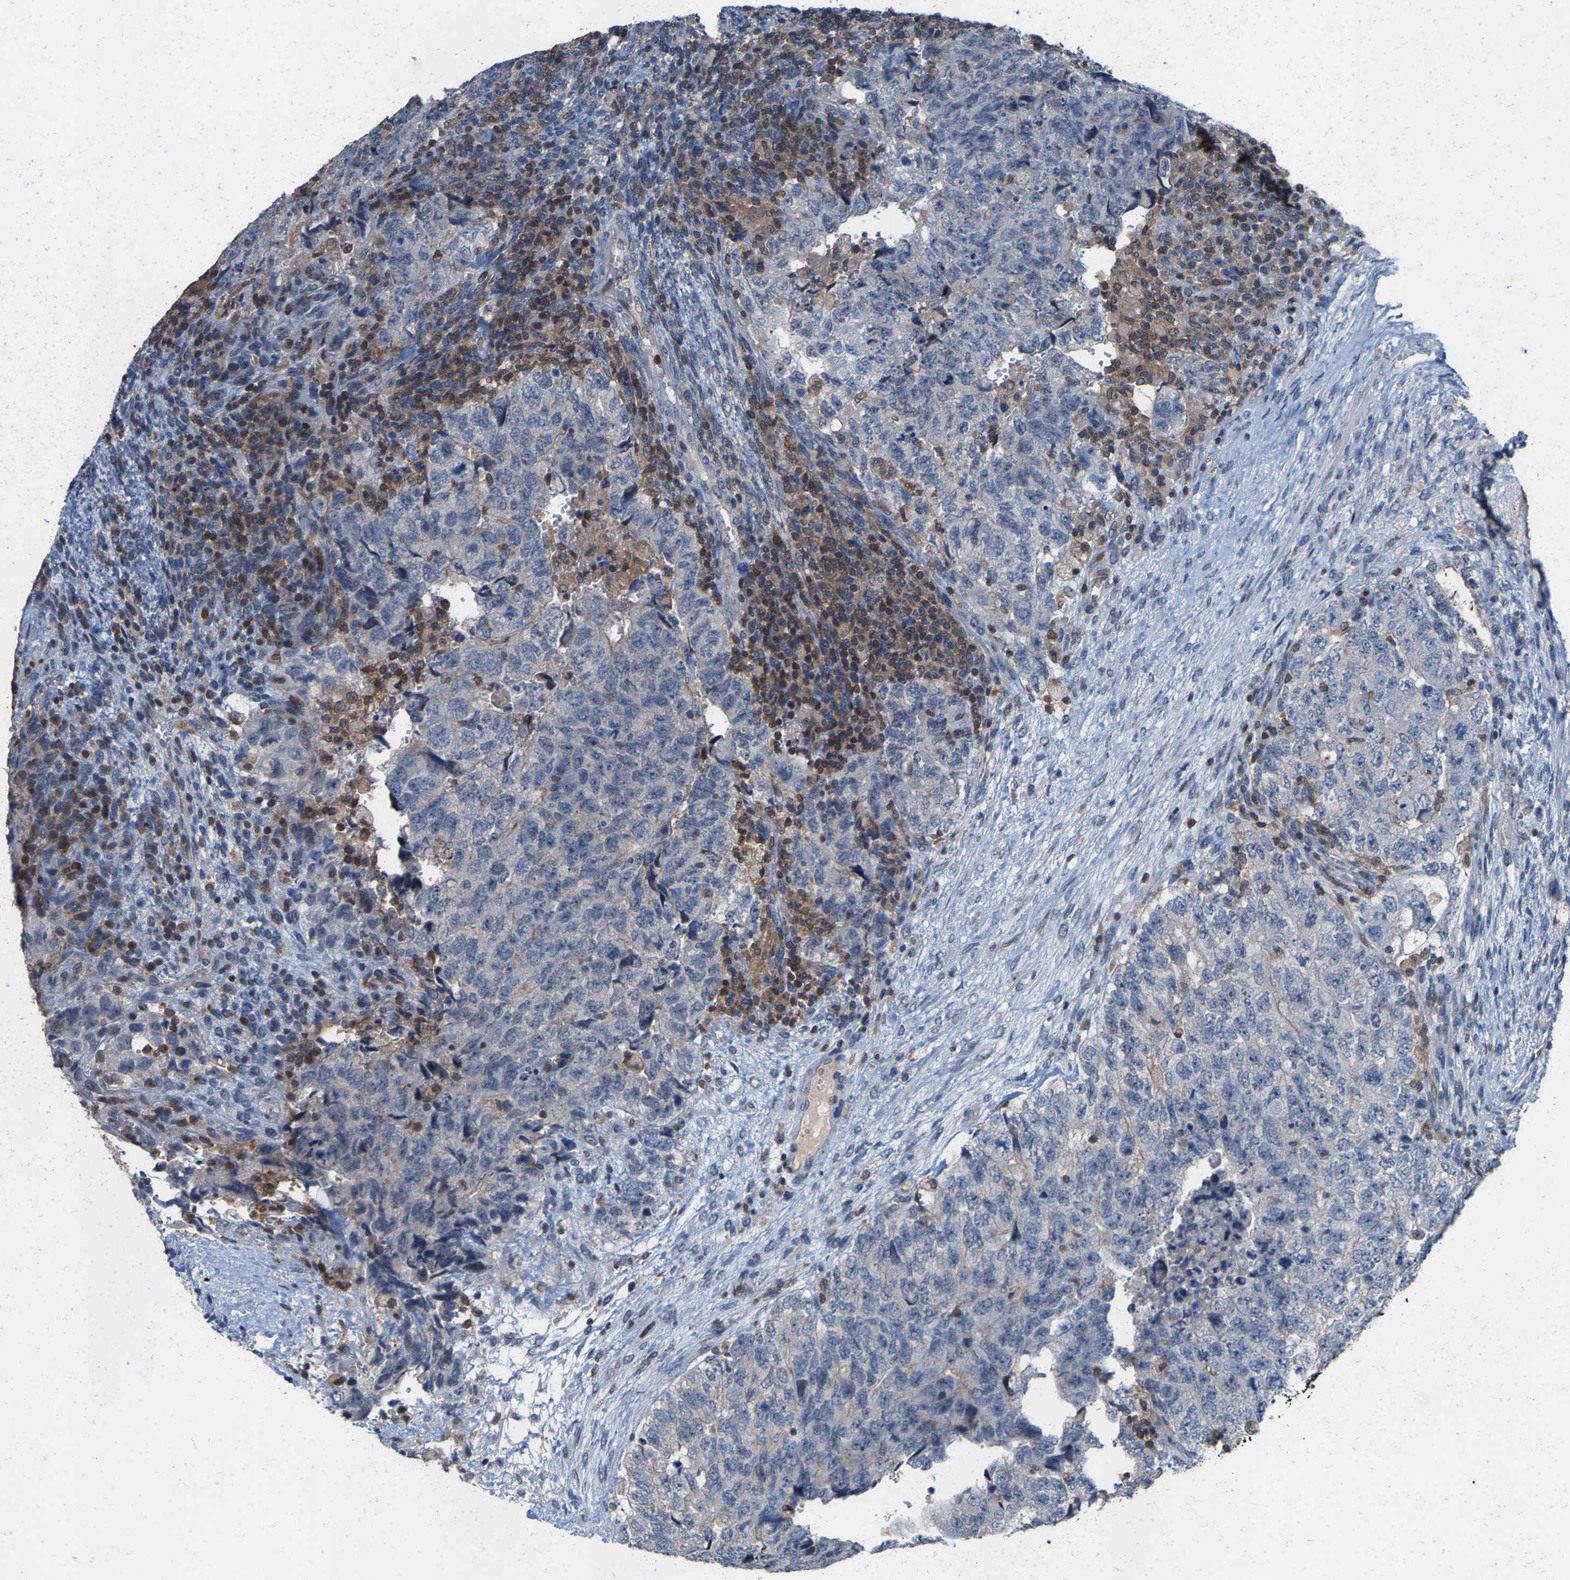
{"staining": {"intensity": "negative", "quantity": "none", "location": "none"}, "tissue": "testis cancer", "cell_type": "Tumor cells", "image_type": "cancer", "snomed": [{"axis": "morphology", "description": "Carcinoma, Embryonal, NOS"}, {"axis": "topography", "description": "Testis"}], "caption": "Immunohistochemistry (IHC) image of human testis cancer (embryonal carcinoma) stained for a protein (brown), which exhibits no staining in tumor cells.", "gene": "FGD3", "patient": {"sex": "male", "age": 36}}